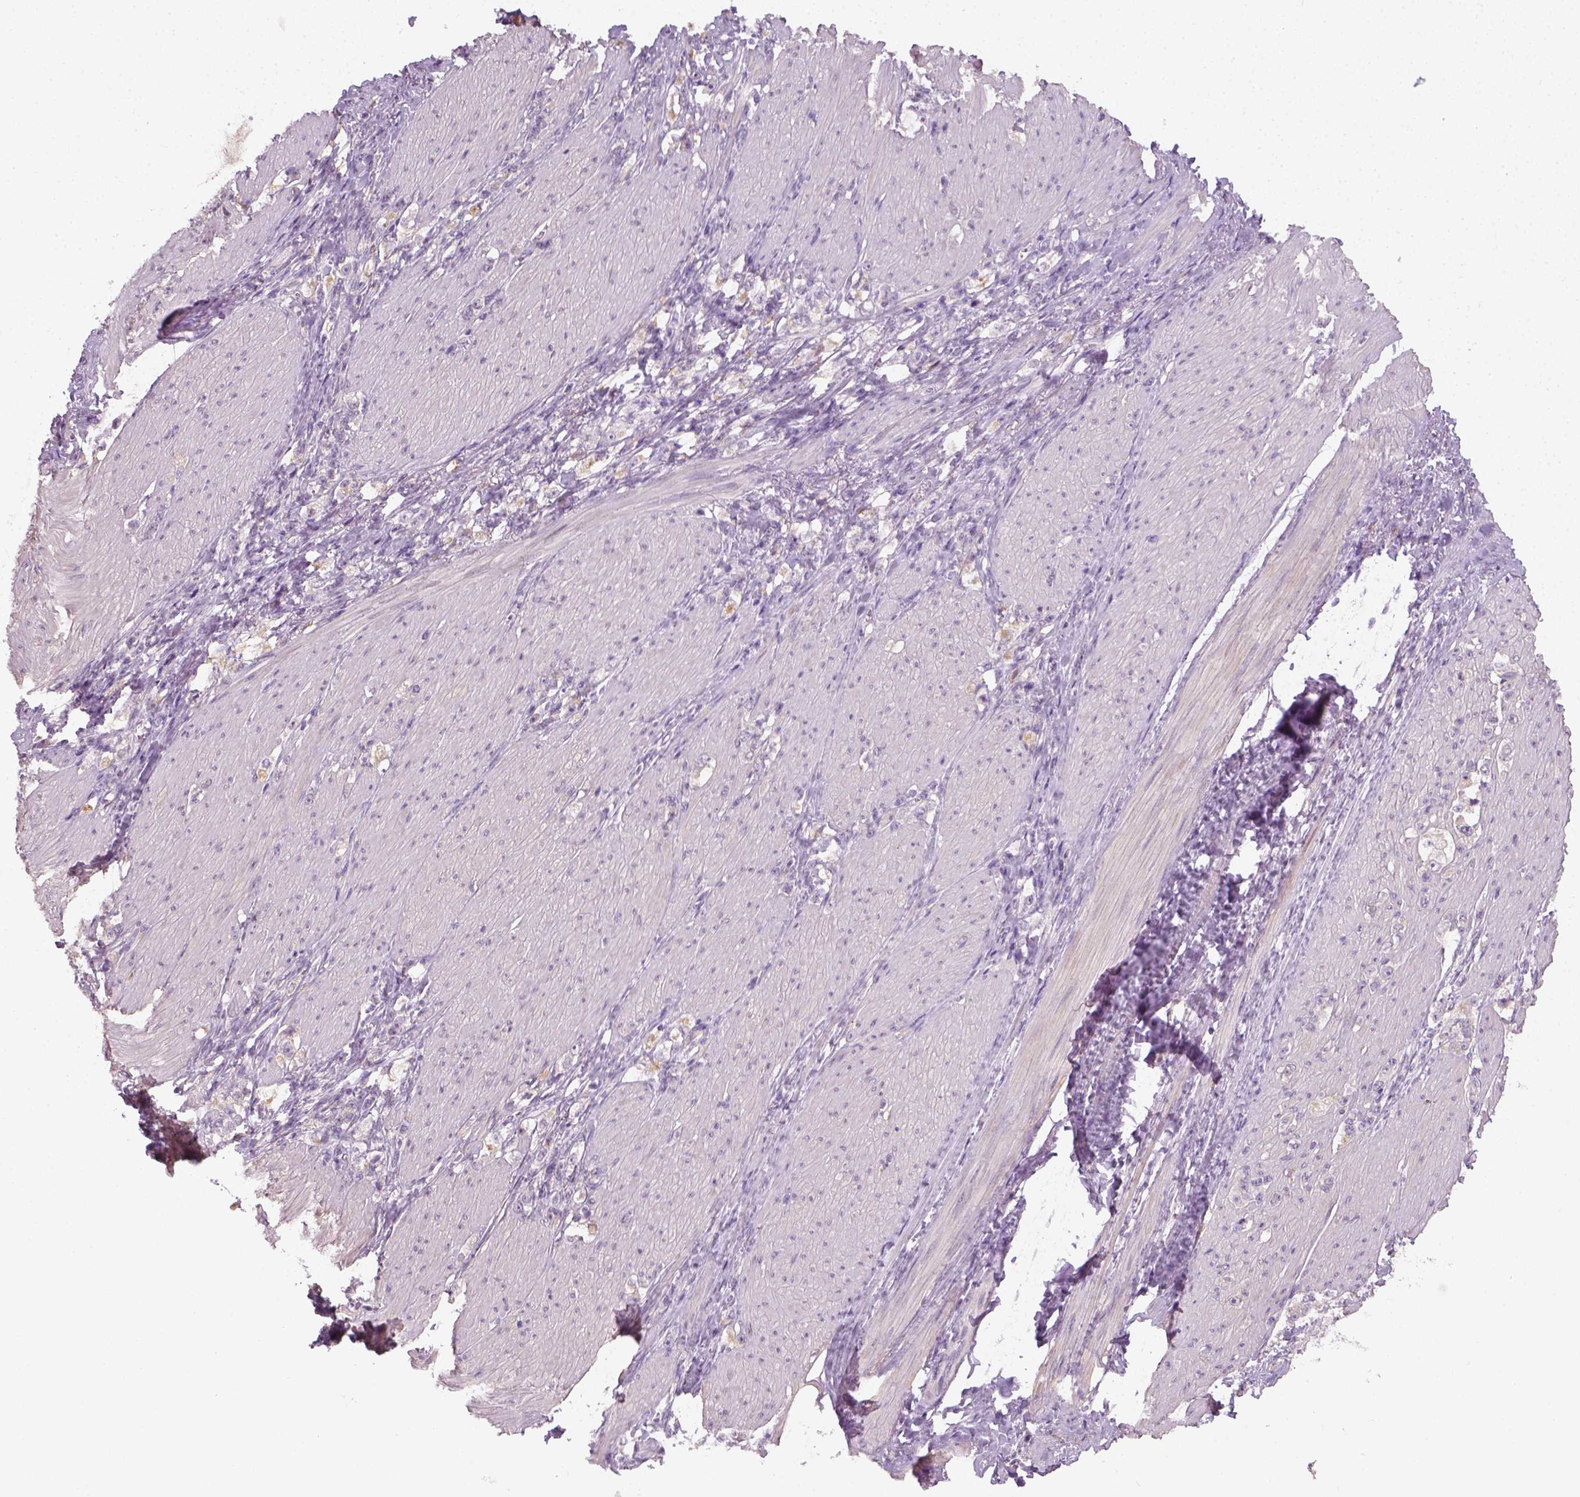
{"staining": {"intensity": "negative", "quantity": "none", "location": "none"}, "tissue": "stomach cancer", "cell_type": "Tumor cells", "image_type": "cancer", "snomed": [{"axis": "morphology", "description": "Adenocarcinoma, NOS"}, {"axis": "topography", "description": "Stomach, lower"}], "caption": "This image is of stomach cancer stained with immunohistochemistry (IHC) to label a protein in brown with the nuclei are counter-stained blue. There is no staining in tumor cells. Brightfield microscopy of IHC stained with DAB (3,3'-diaminobenzidine) (brown) and hematoxylin (blue), captured at high magnification.", "gene": "FAM163B", "patient": {"sex": "male", "age": 88}}